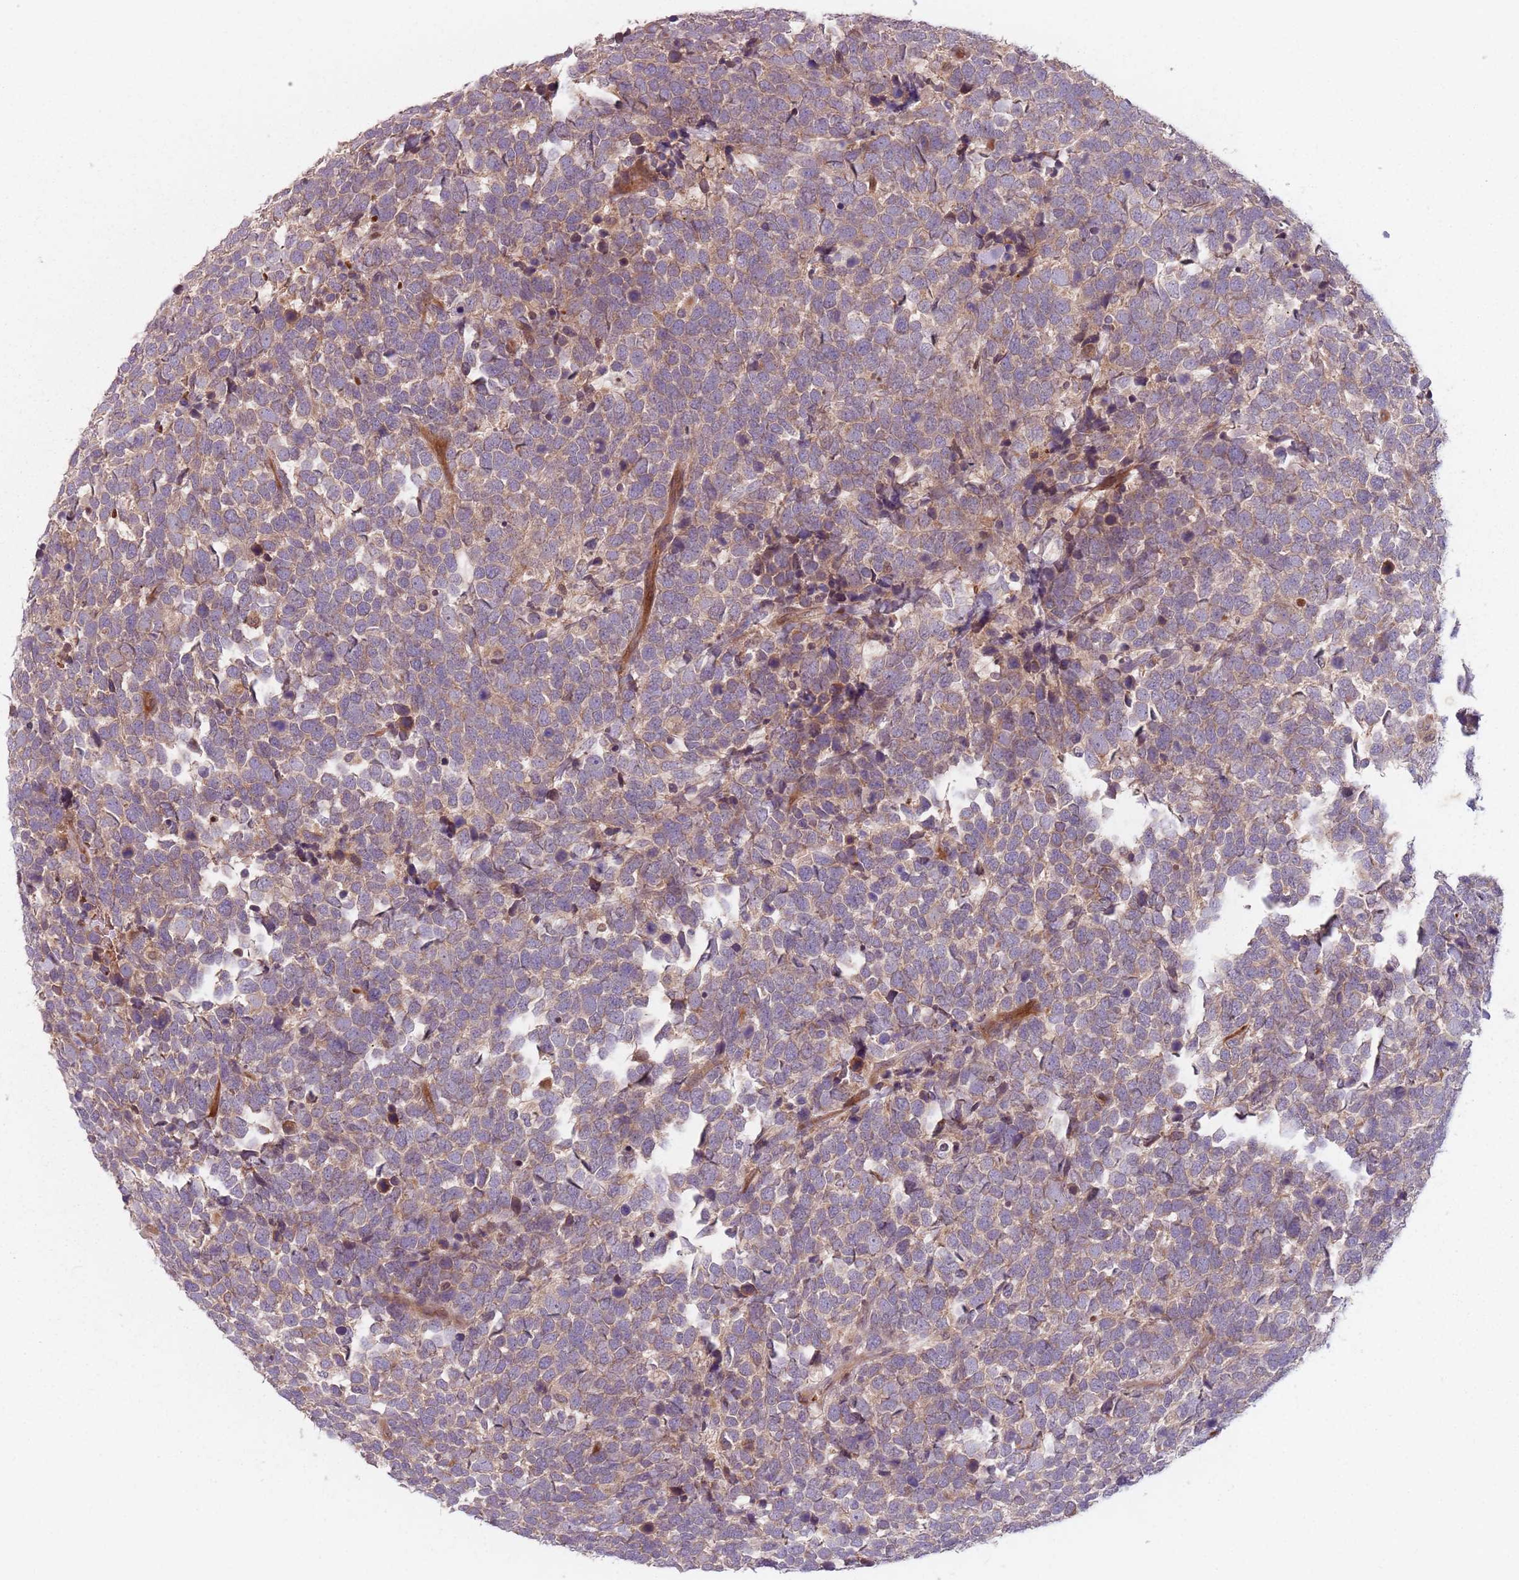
{"staining": {"intensity": "weak", "quantity": ">75%", "location": "cytoplasmic/membranous"}, "tissue": "urothelial cancer", "cell_type": "Tumor cells", "image_type": "cancer", "snomed": [{"axis": "morphology", "description": "Urothelial carcinoma, High grade"}, {"axis": "topography", "description": "Urinary bladder"}], "caption": "High-grade urothelial carcinoma was stained to show a protein in brown. There is low levels of weak cytoplasmic/membranous expression in approximately >75% of tumor cells.", "gene": "GPR180", "patient": {"sex": "female", "age": 82}}